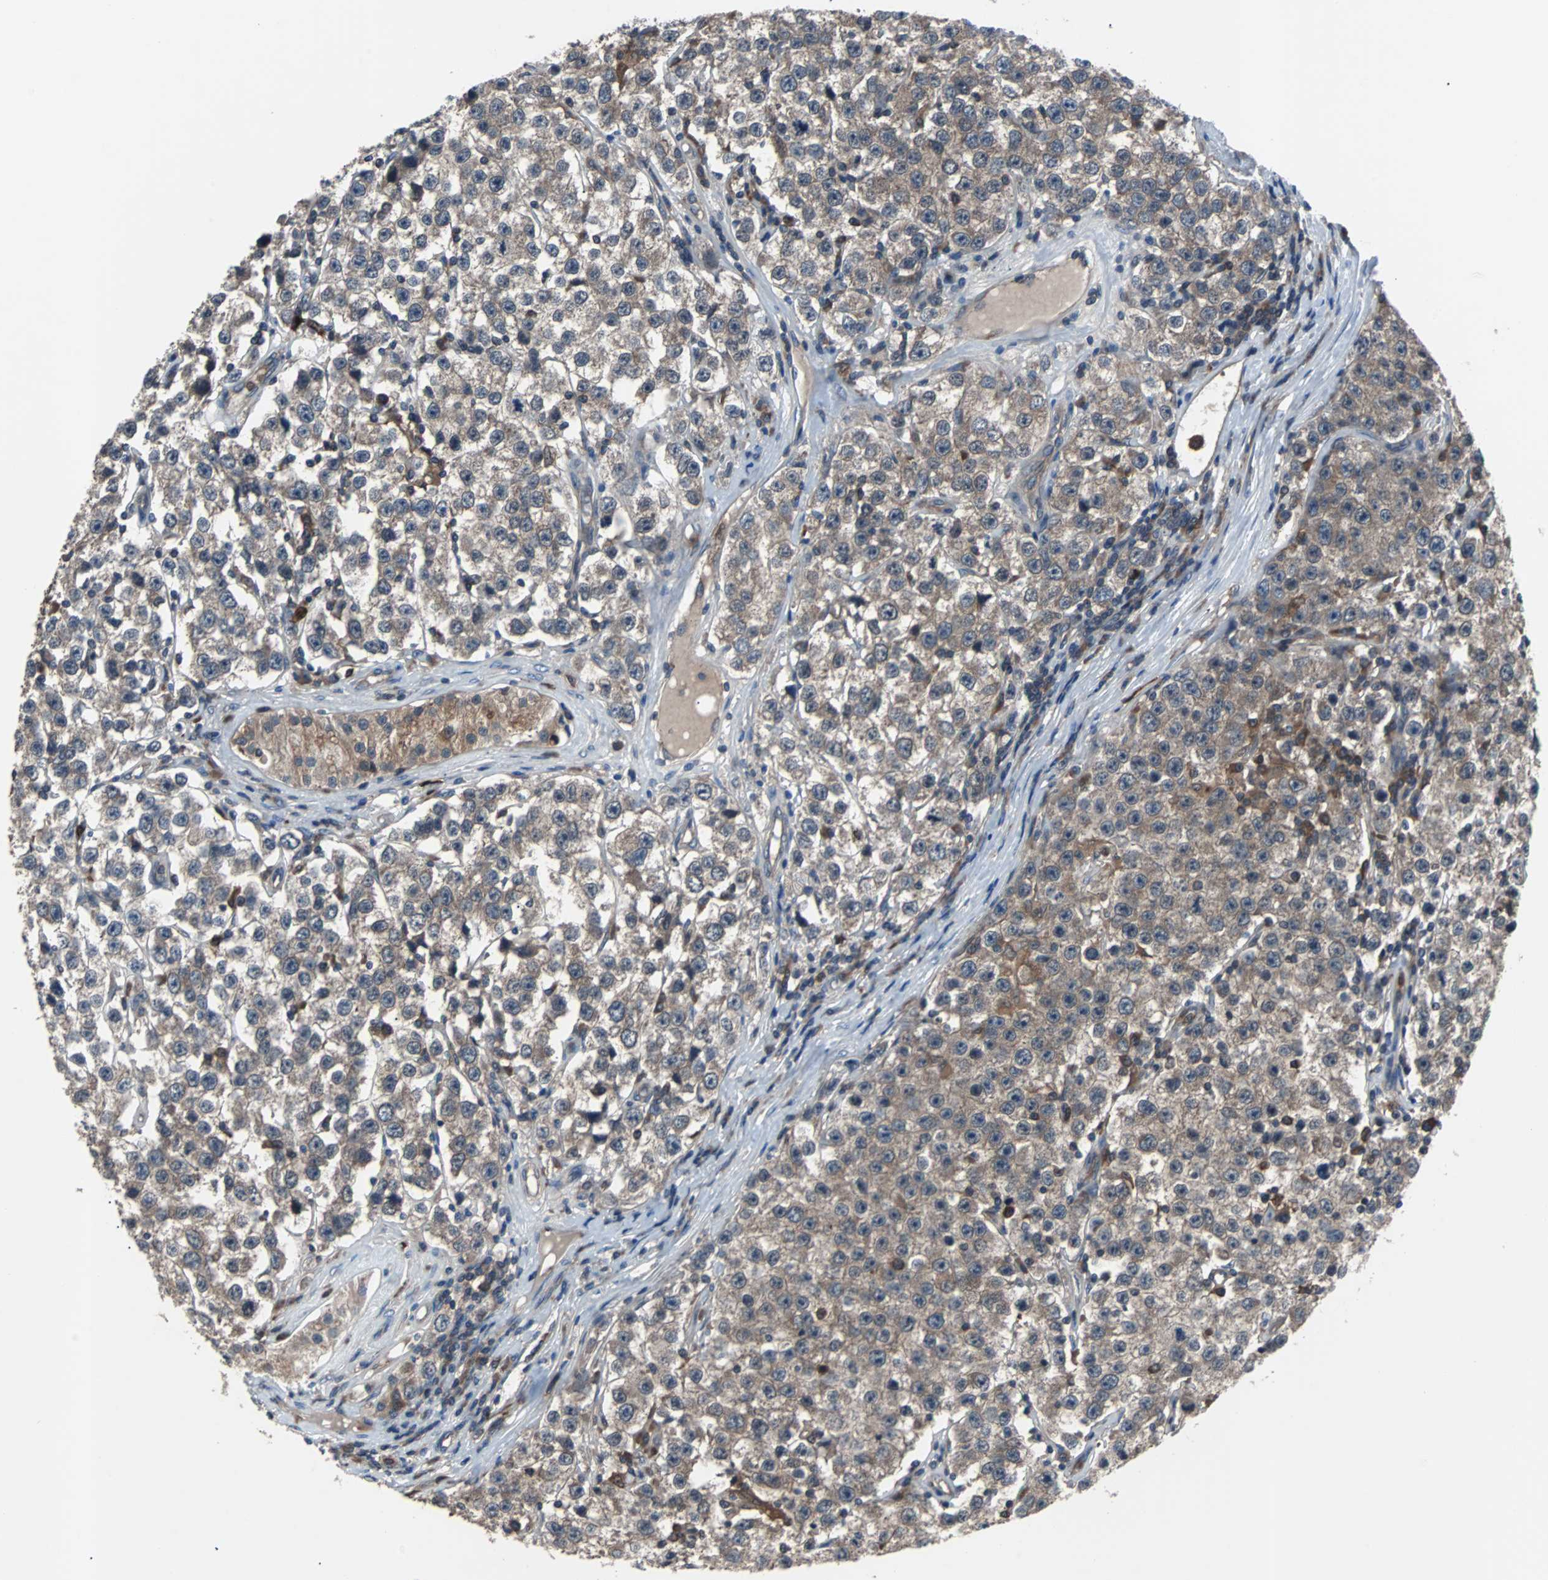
{"staining": {"intensity": "moderate", "quantity": ">75%", "location": "cytoplasmic/membranous"}, "tissue": "testis cancer", "cell_type": "Tumor cells", "image_type": "cancer", "snomed": [{"axis": "morphology", "description": "Seminoma, NOS"}, {"axis": "topography", "description": "Testis"}], "caption": "Testis seminoma stained for a protein exhibits moderate cytoplasmic/membranous positivity in tumor cells. The staining was performed using DAB, with brown indicating positive protein expression. Nuclei are stained blue with hematoxylin.", "gene": "PAK1", "patient": {"sex": "male", "age": 52}}